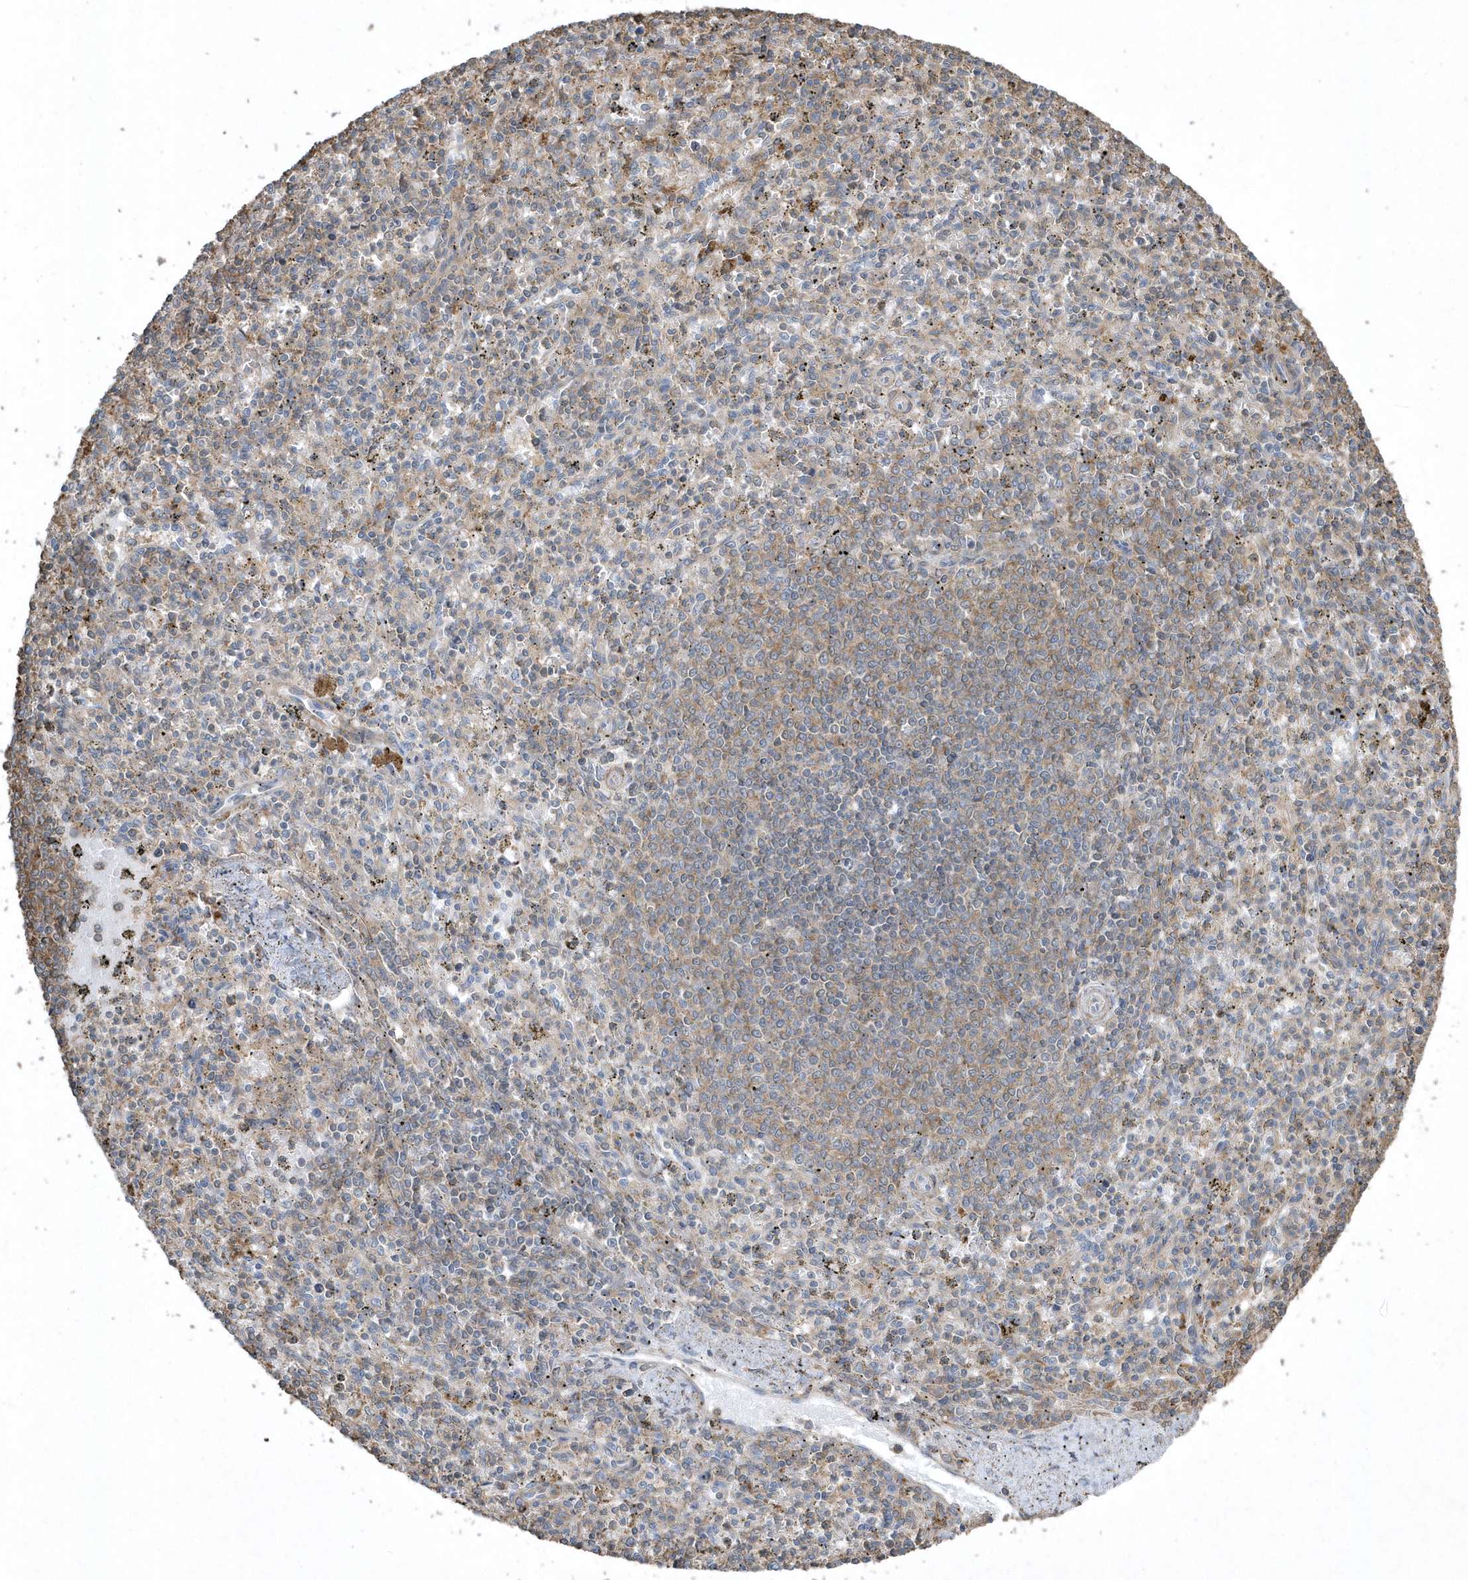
{"staining": {"intensity": "negative", "quantity": "none", "location": "none"}, "tissue": "spleen", "cell_type": "Cells in red pulp", "image_type": "normal", "snomed": [{"axis": "morphology", "description": "Normal tissue, NOS"}, {"axis": "topography", "description": "Spleen"}], "caption": "Immunohistochemistry (IHC) histopathology image of benign spleen: human spleen stained with DAB displays no significant protein staining in cells in red pulp.", "gene": "SENP8", "patient": {"sex": "male", "age": 72}}